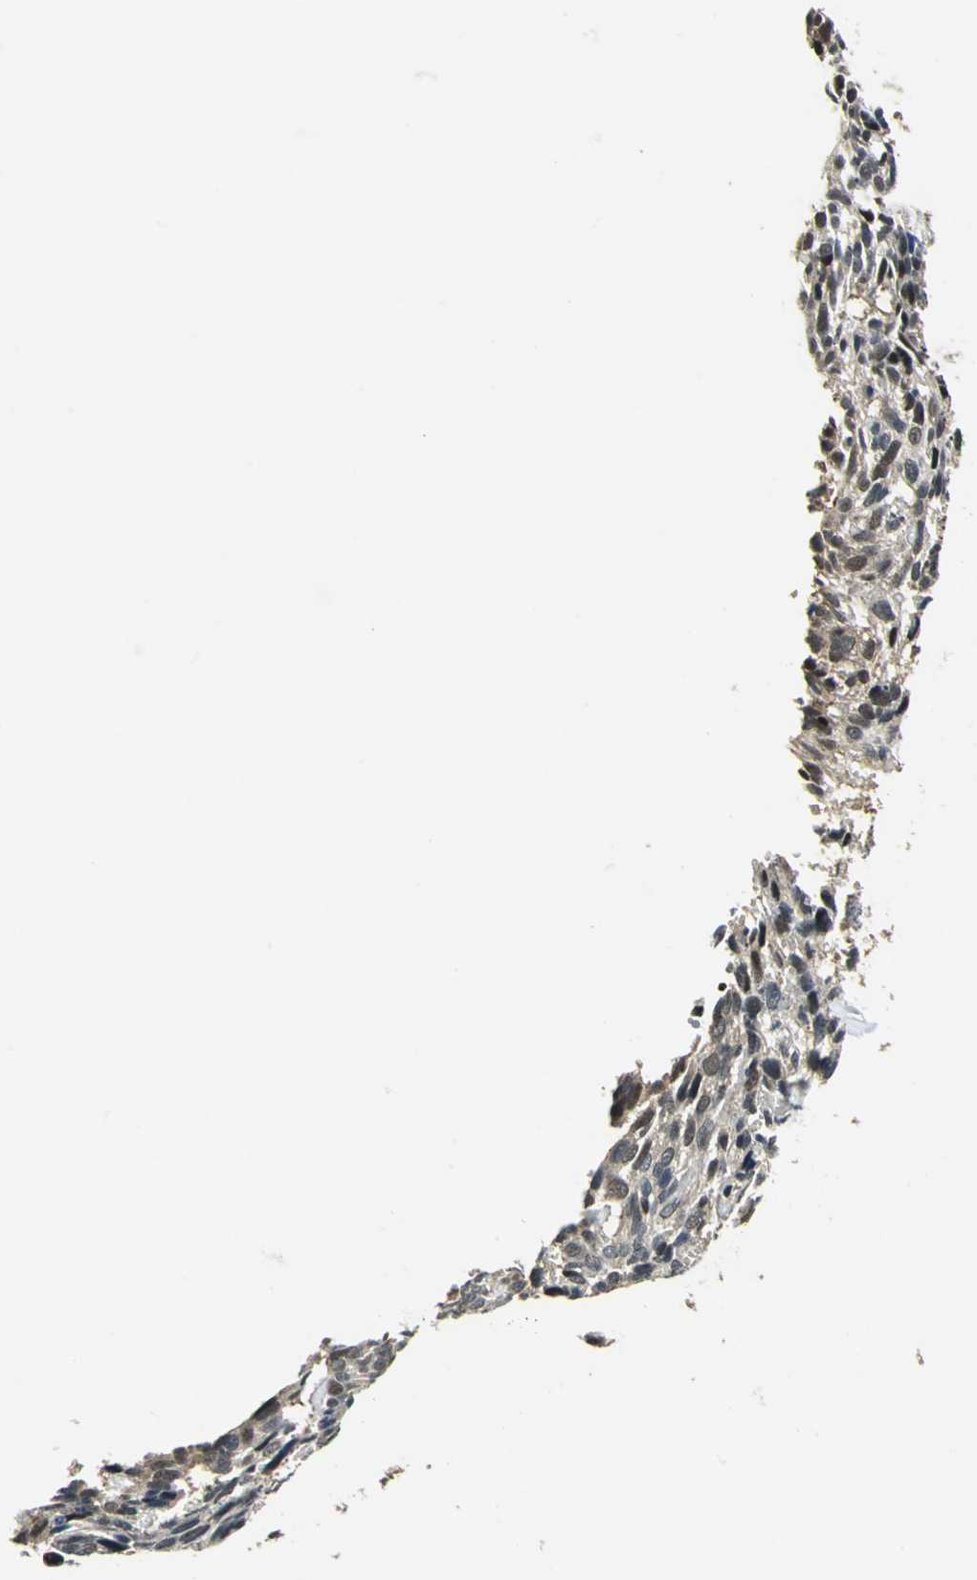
{"staining": {"intensity": "weak", "quantity": ">75%", "location": "cytoplasmic/membranous,nuclear"}, "tissue": "skin cancer", "cell_type": "Tumor cells", "image_type": "cancer", "snomed": [{"axis": "morphology", "description": "Basal cell carcinoma"}, {"axis": "topography", "description": "Skin"}], "caption": "The photomicrograph shows a brown stain indicating the presence of a protein in the cytoplasmic/membranous and nuclear of tumor cells in skin basal cell carcinoma.", "gene": "PPP1R13L", "patient": {"sex": "male", "age": 72}}